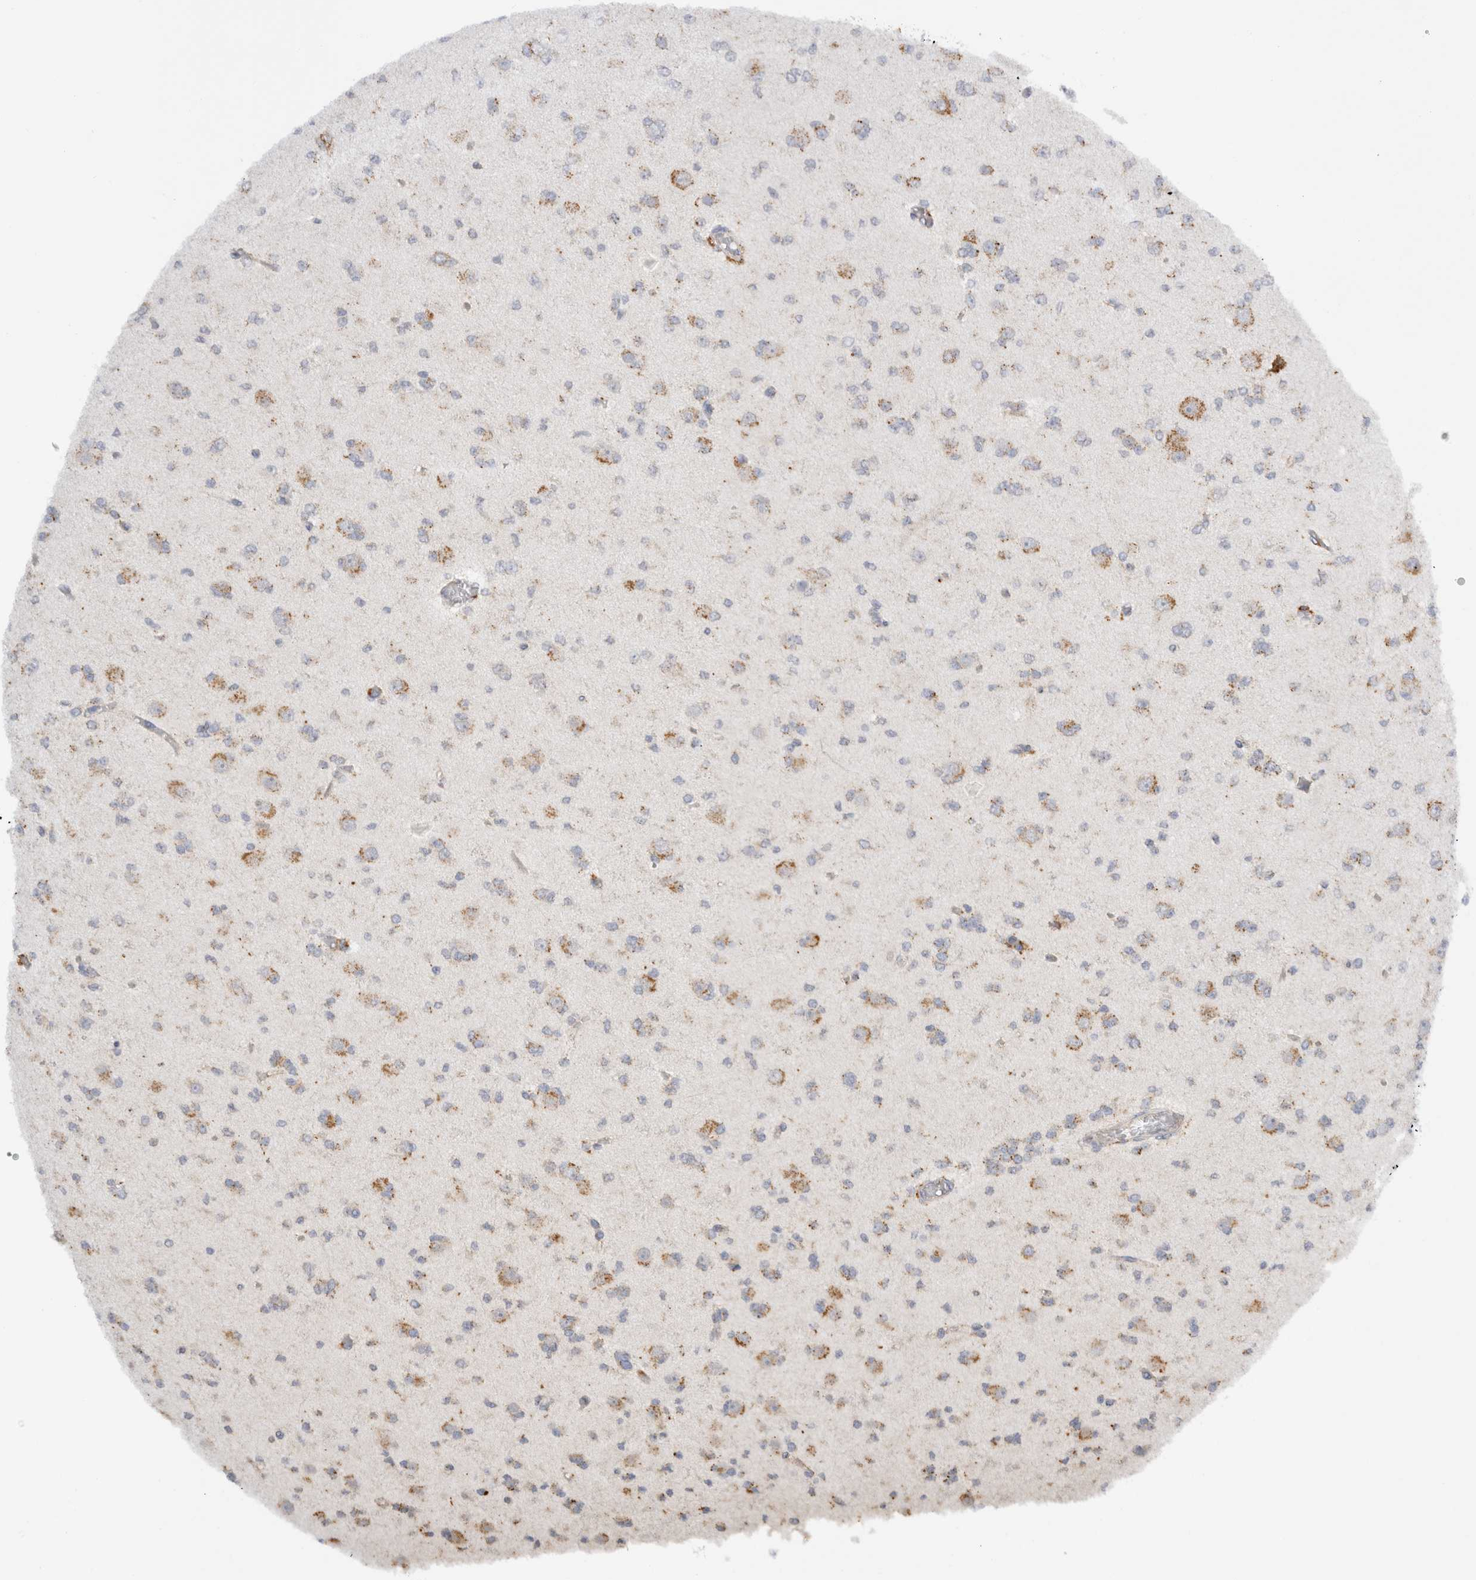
{"staining": {"intensity": "moderate", "quantity": ">75%", "location": "cytoplasmic/membranous"}, "tissue": "glioma", "cell_type": "Tumor cells", "image_type": "cancer", "snomed": [{"axis": "morphology", "description": "Glioma, malignant, Low grade"}, {"axis": "topography", "description": "Brain"}], "caption": "Glioma stained for a protein (brown) displays moderate cytoplasmic/membranous positive positivity in about >75% of tumor cells.", "gene": "GNS", "patient": {"sex": "female", "age": 22}}